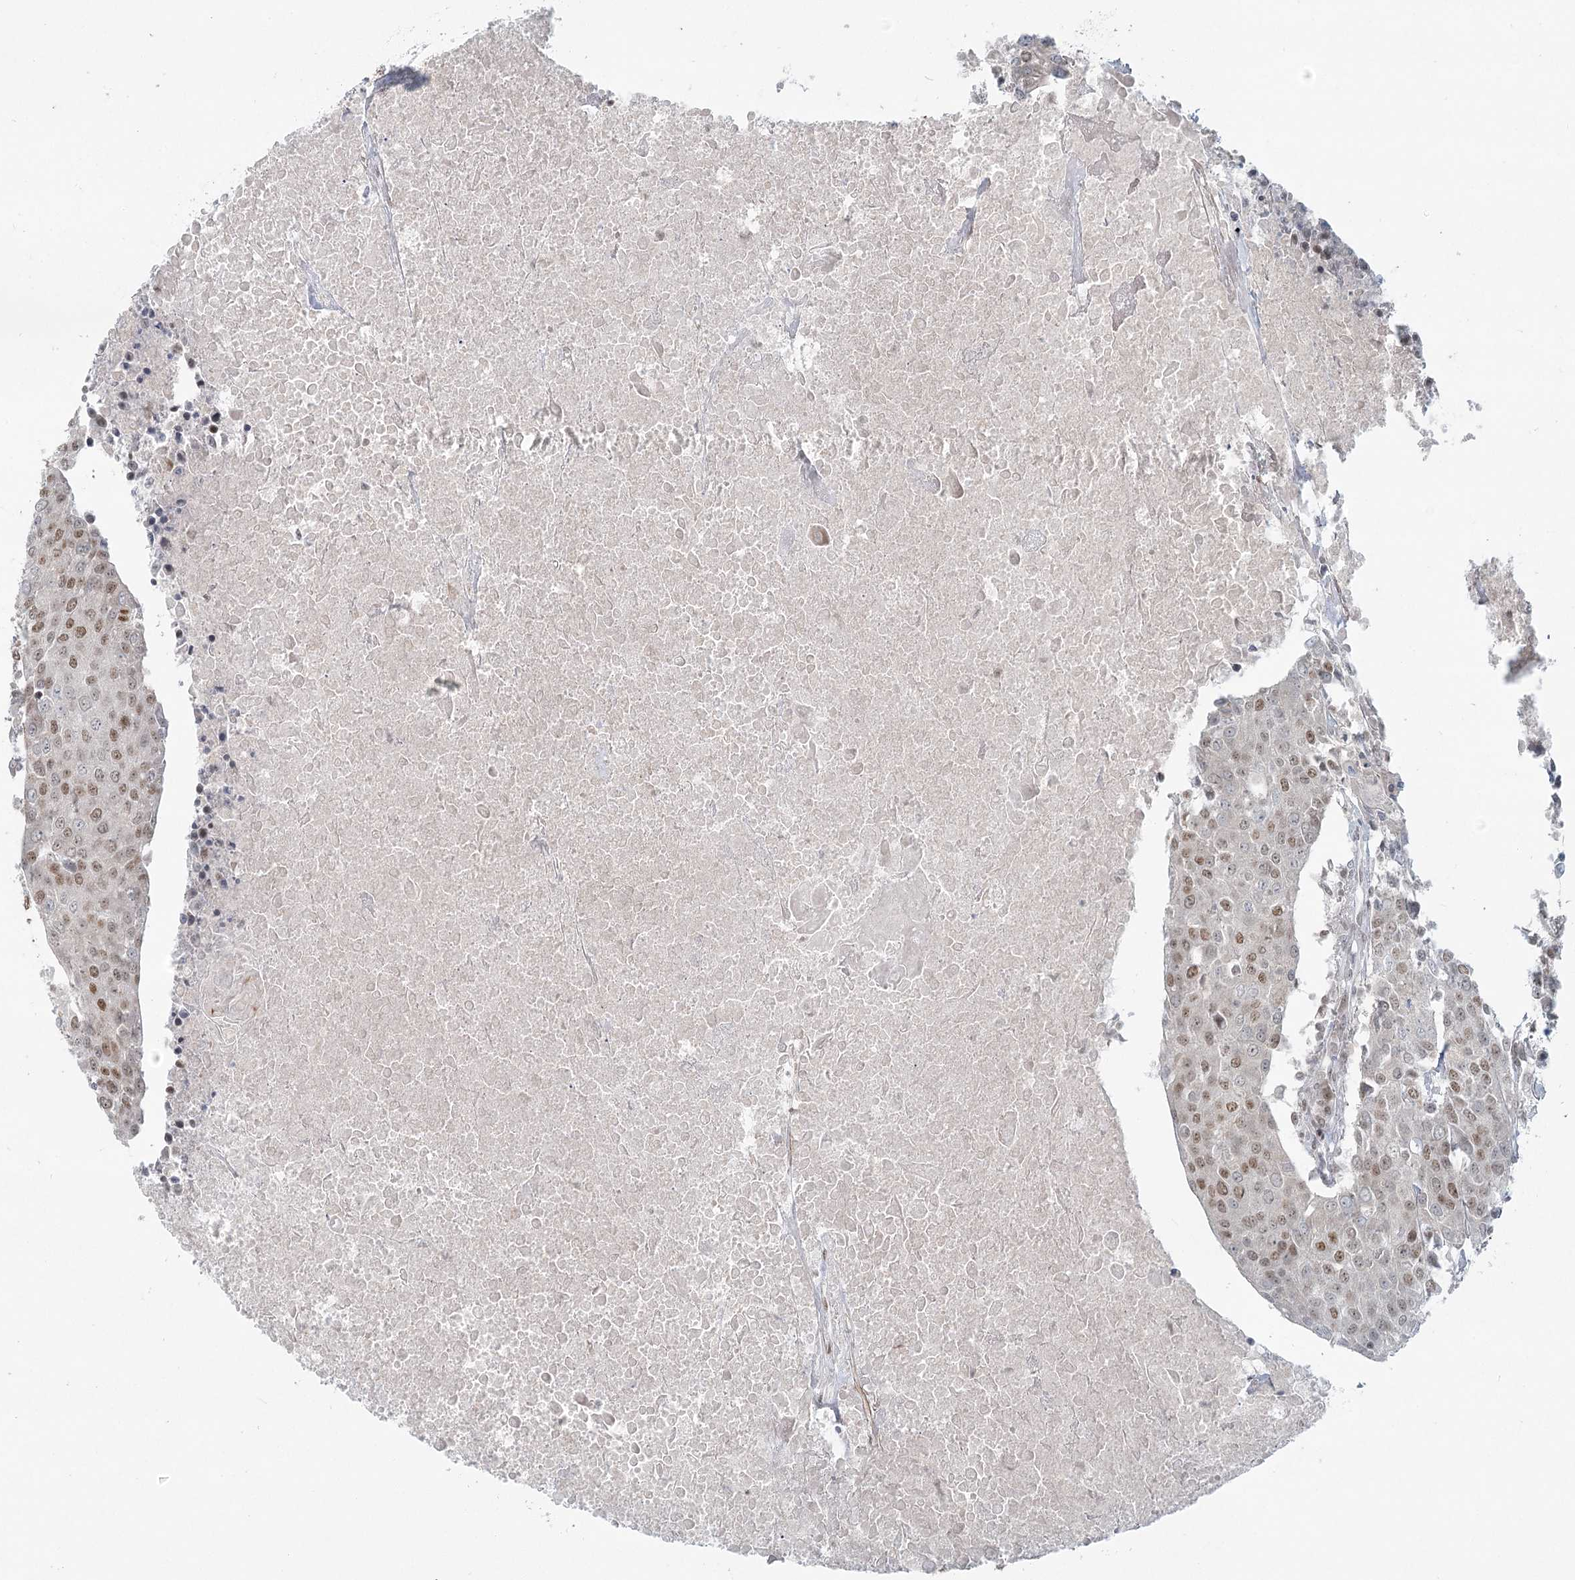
{"staining": {"intensity": "weak", "quantity": "25%-75%", "location": "nuclear"}, "tissue": "urothelial cancer", "cell_type": "Tumor cells", "image_type": "cancer", "snomed": [{"axis": "morphology", "description": "Urothelial carcinoma, High grade"}, {"axis": "topography", "description": "Urinary bladder"}], "caption": "Urothelial cancer was stained to show a protein in brown. There is low levels of weak nuclear expression in approximately 25%-75% of tumor cells.", "gene": "R3HCC1L", "patient": {"sex": "female", "age": 85}}